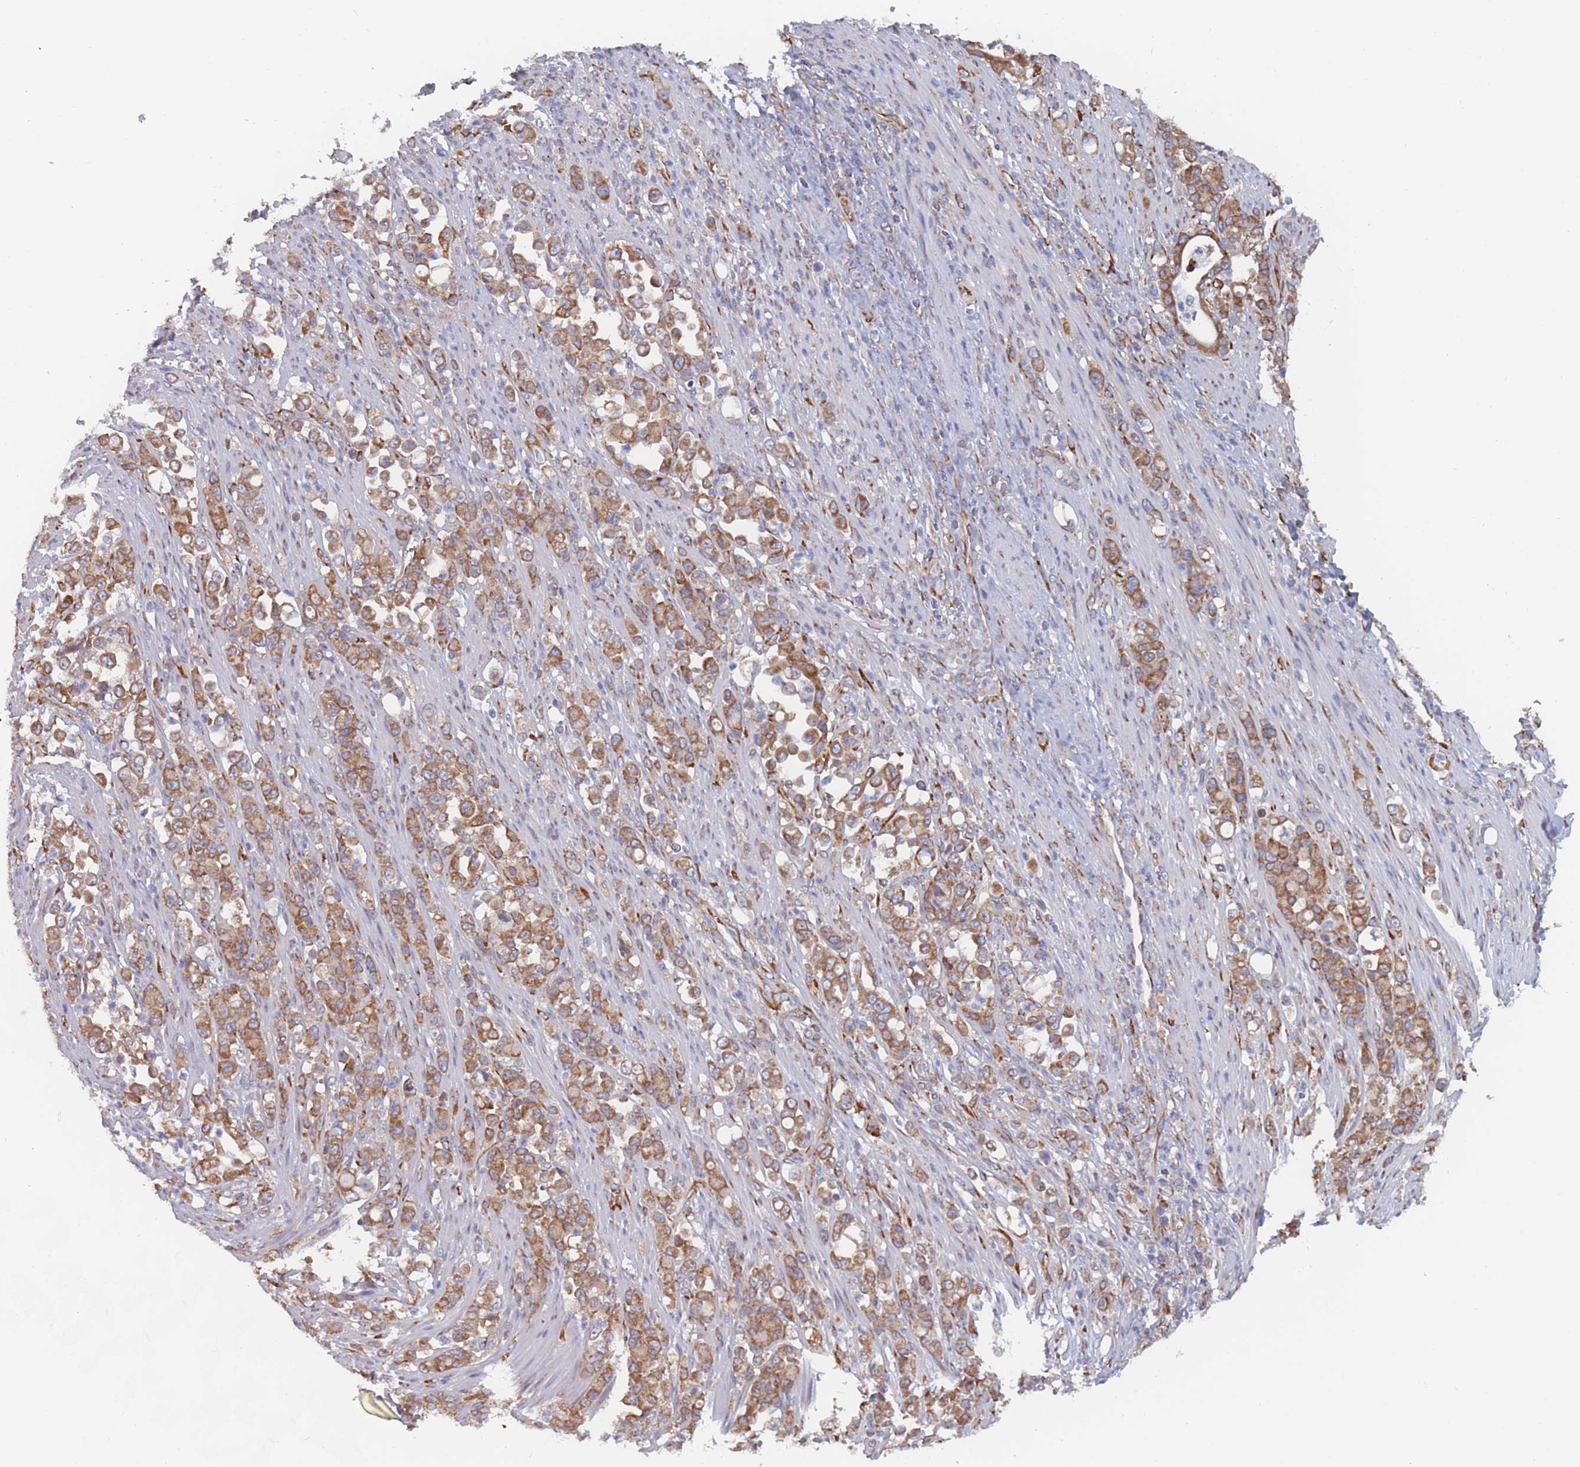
{"staining": {"intensity": "moderate", "quantity": ">75%", "location": "cytoplasmic/membranous"}, "tissue": "stomach cancer", "cell_type": "Tumor cells", "image_type": "cancer", "snomed": [{"axis": "morphology", "description": "Normal tissue, NOS"}, {"axis": "morphology", "description": "Adenocarcinoma, NOS"}, {"axis": "topography", "description": "Stomach"}], "caption": "Immunohistochemical staining of human stomach adenocarcinoma reveals medium levels of moderate cytoplasmic/membranous positivity in about >75% of tumor cells. (IHC, brightfield microscopy, high magnification).", "gene": "EEF1B2", "patient": {"sex": "female", "age": 79}}